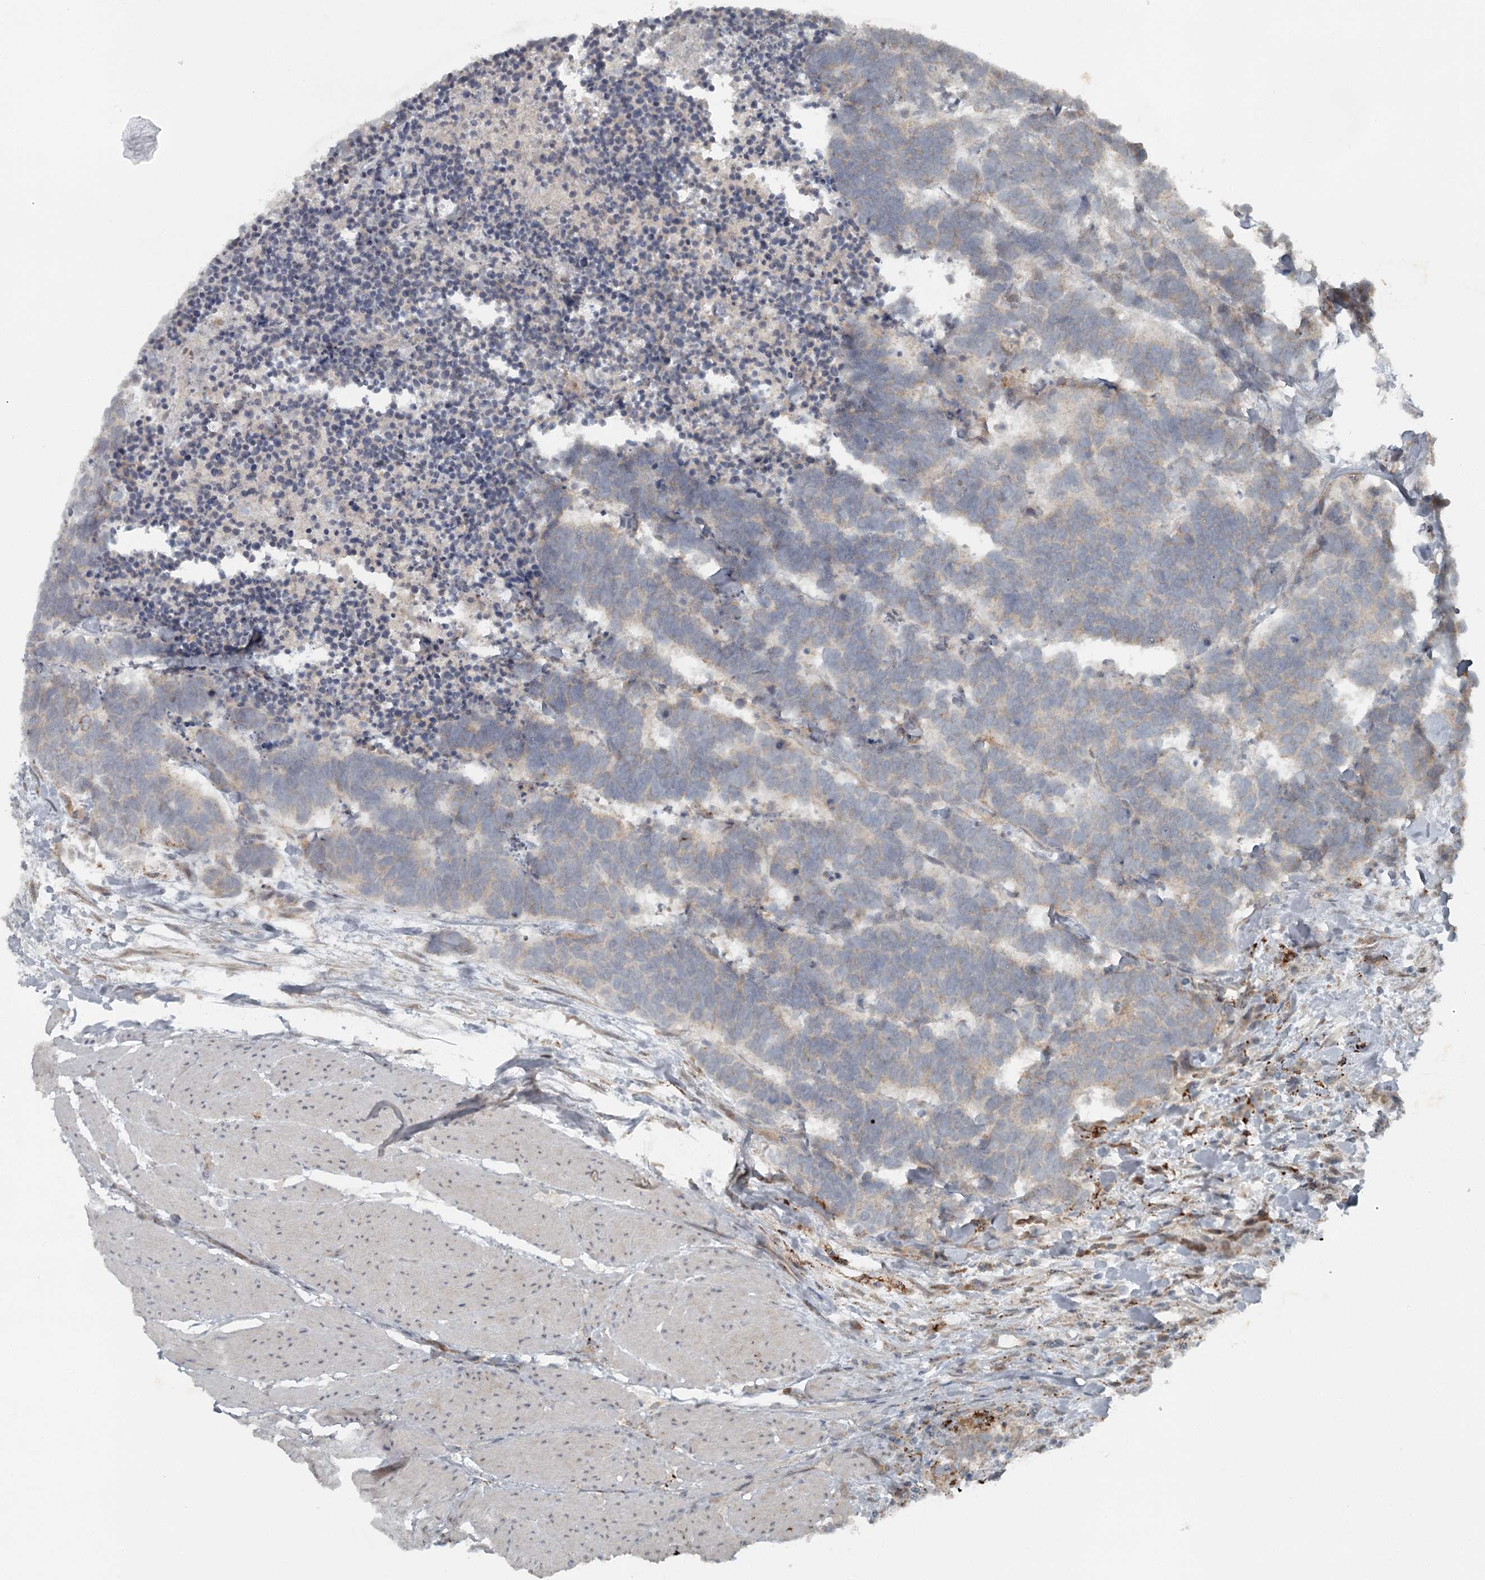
{"staining": {"intensity": "weak", "quantity": "<25%", "location": "cytoplasmic/membranous"}, "tissue": "carcinoid", "cell_type": "Tumor cells", "image_type": "cancer", "snomed": [{"axis": "morphology", "description": "Carcinoma, NOS"}, {"axis": "morphology", "description": "Carcinoid, malignant, NOS"}, {"axis": "topography", "description": "Urinary bladder"}], "caption": "A photomicrograph of carcinoid (malignant) stained for a protein demonstrates no brown staining in tumor cells.", "gene": "SLC39A8", "patient": {"sex": "male", "age": 57}}